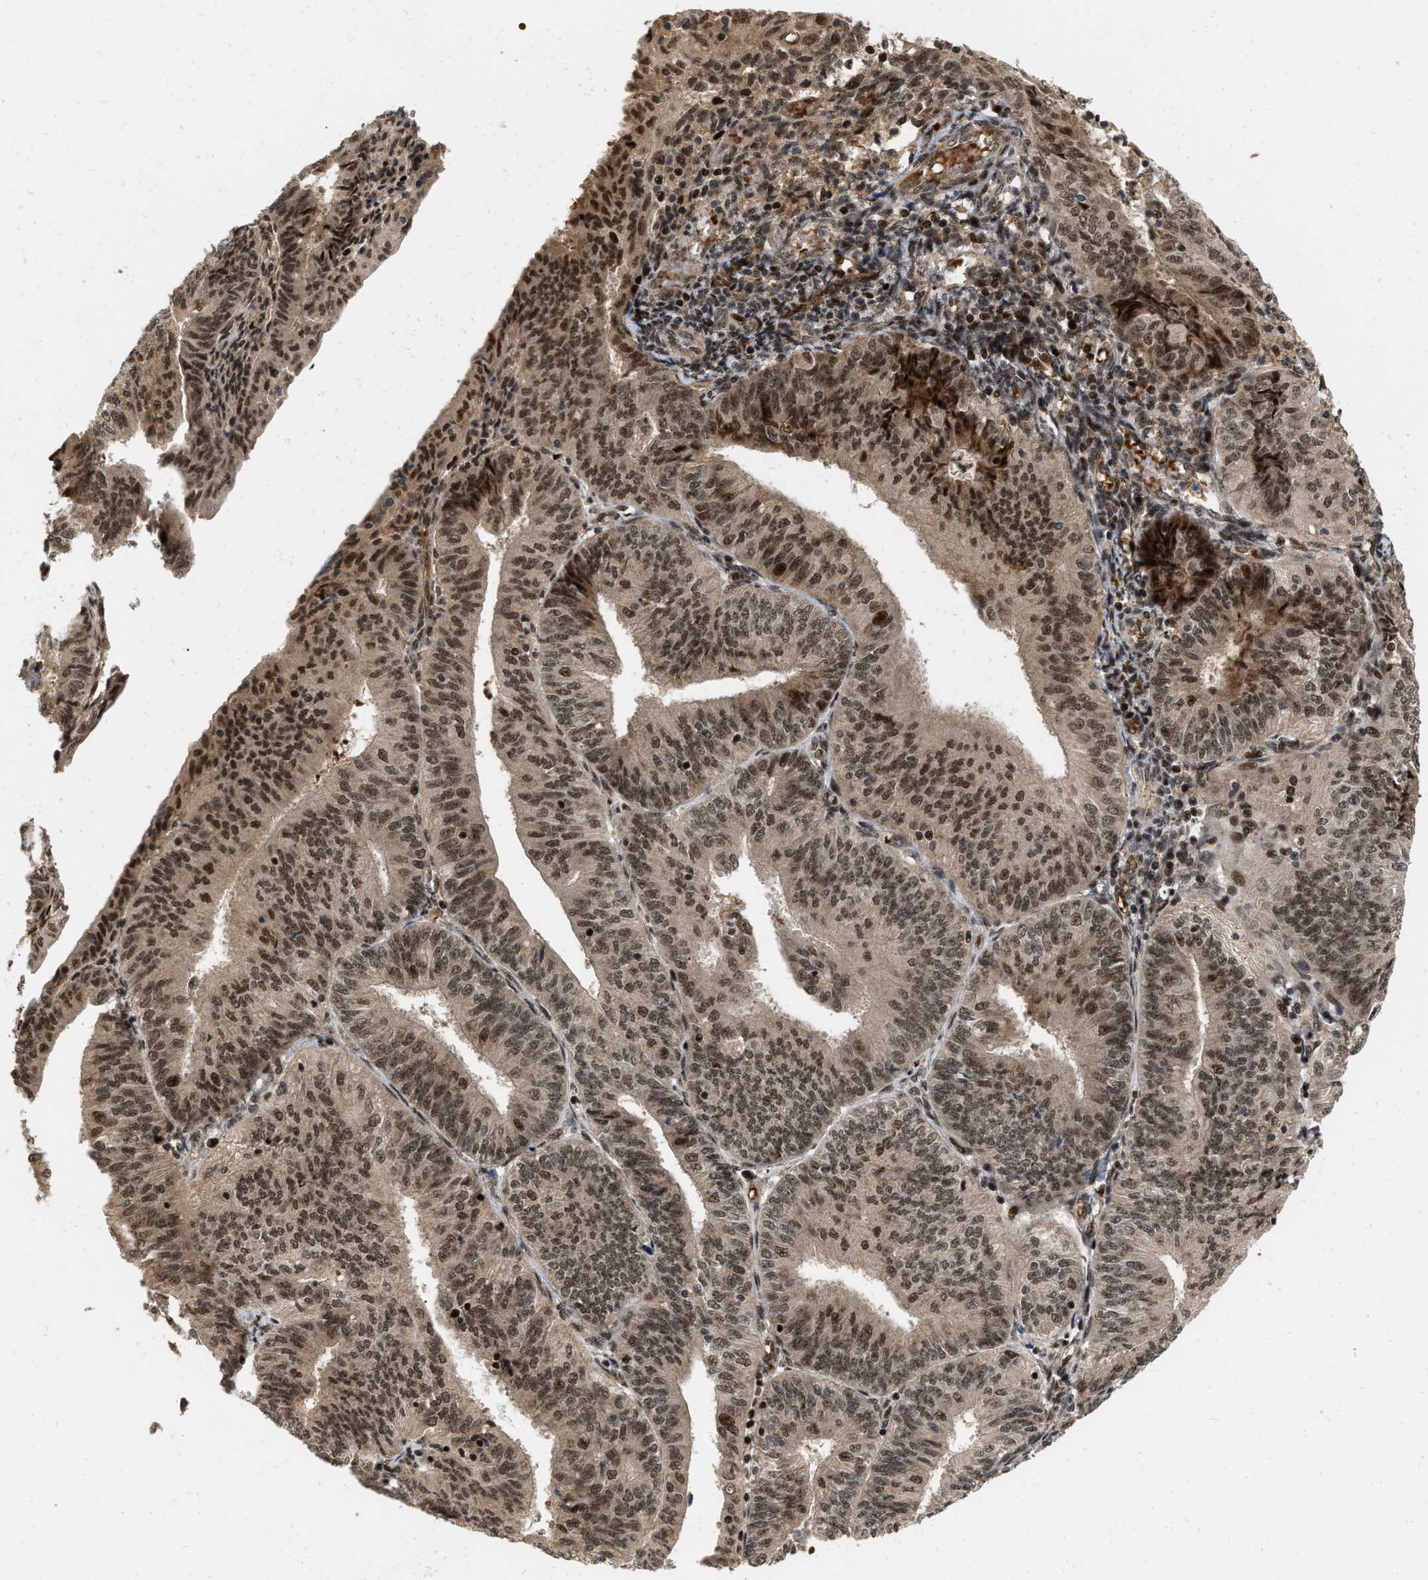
{"staining": {"intensity": "strong", "quantity": ">75%", "location": "nuclear"}, "tissue": "endometrial cancer", "cell_type": "Tumor cells", "image_type": "cancer", "snomed": [{"axis": "morphology", "description": "Adenocarcinoma, NOS"}, {"axis": "topography", "description": "Endometrium"}], "caption": "Approximately >75% of tumor cells in endometrial cancer (adenocarcinoma) demonstrate strong nuclear protein expression as visualized by brown immunohistochemical staining.", "gene": "ANKRD11", "patient": {"sex": "female", "age": 58}}